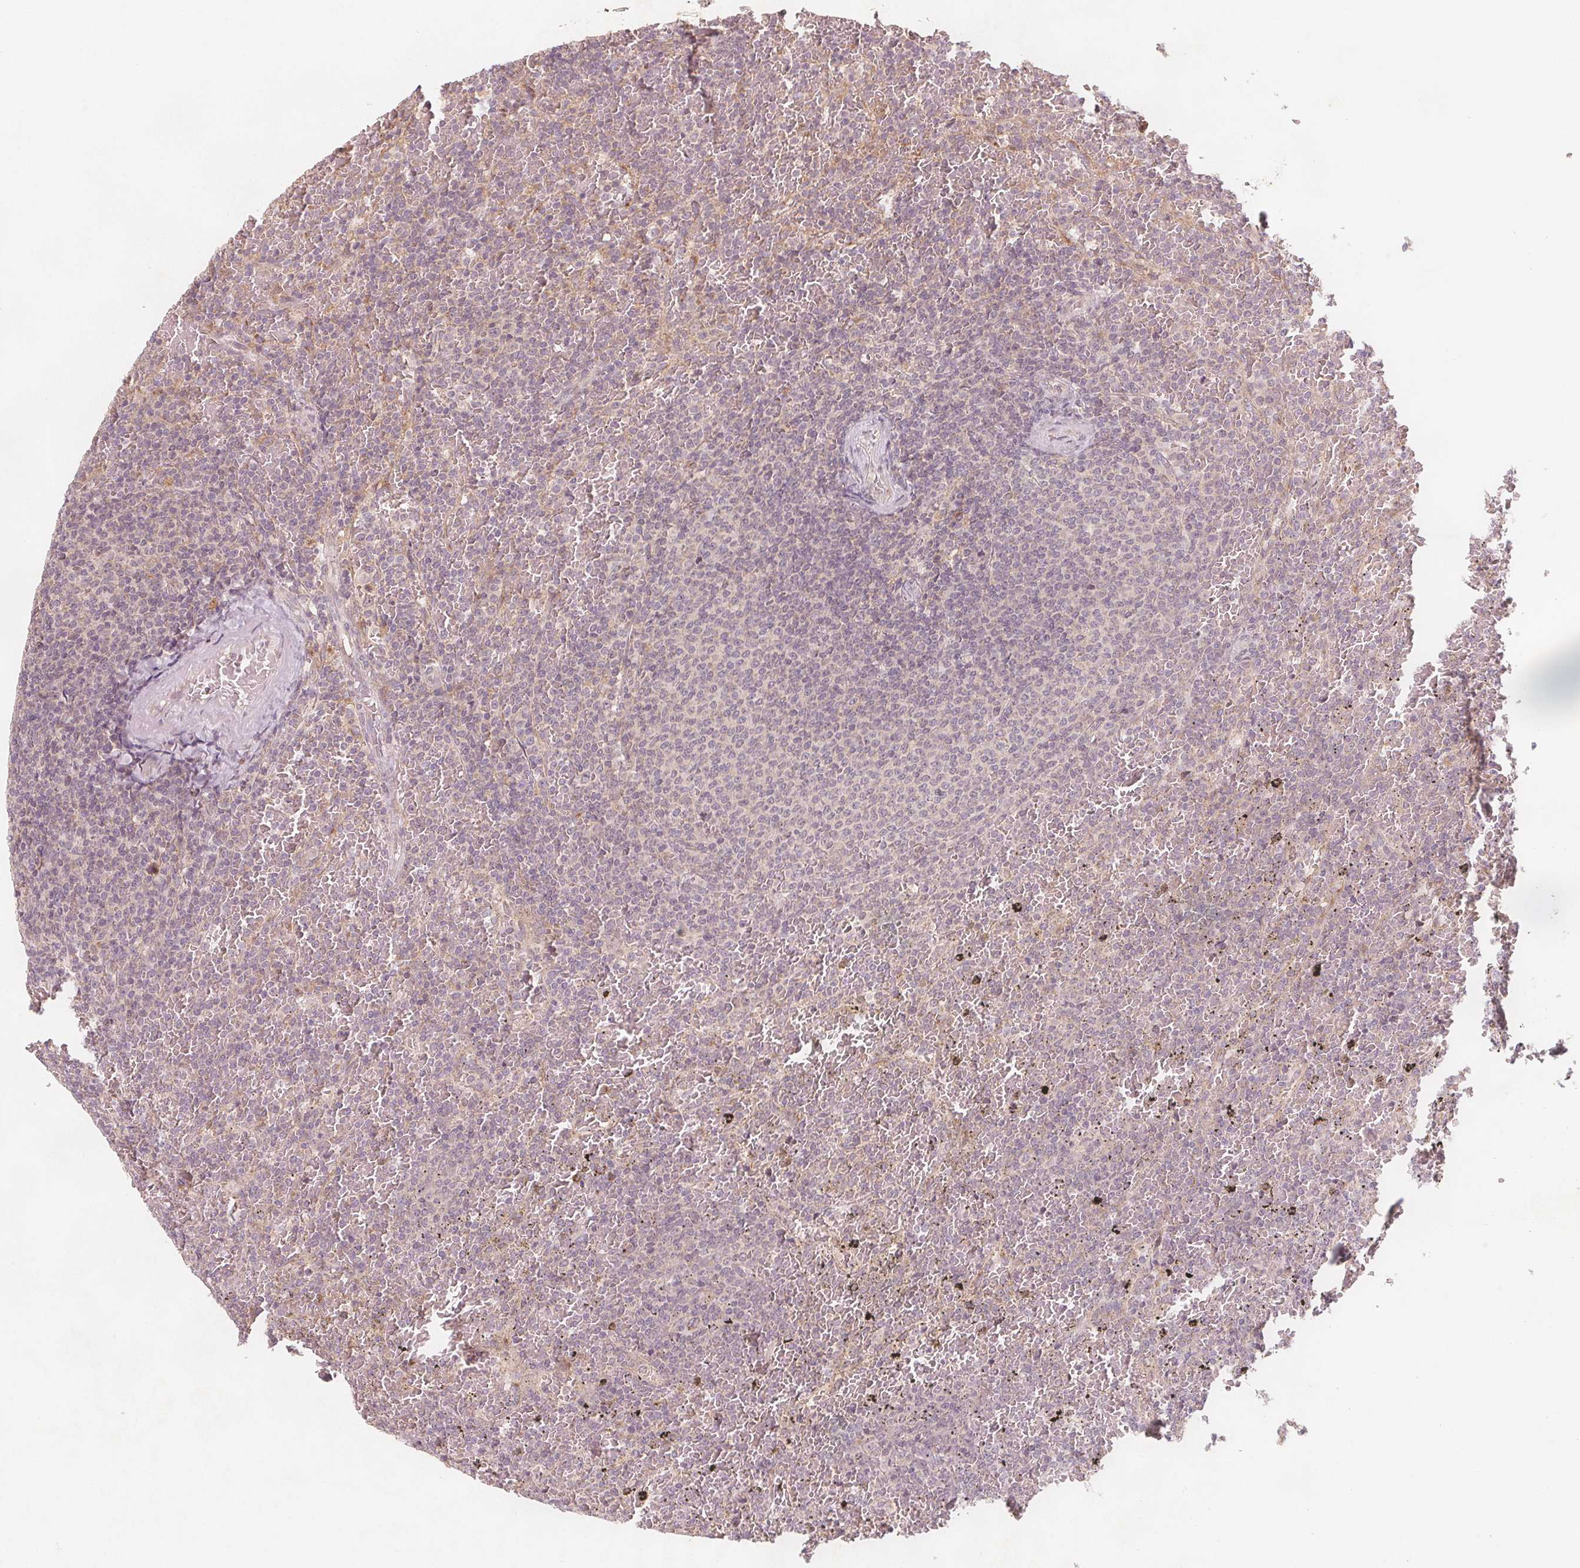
{"staining": {"intensity": "negative", "quantity": "none", "location": "none"}, "tissue": "lymphoma", "cell_type": "Tumor cells", "image_type": "cancer", "snomed": [{"axis": "morphology", "description": "Malignant lymphoma, non-Hodgkin's type, Low grade"}, {"axis": "topography", "description": "Spleen"}], "caption": "IHC micrograph of neoplastic tissue: low-grade malignant lymphoma, non-Hodgkin's type stained with DAB (3,3'-diaminobenzidine) reveals no significant protein expression in tumor cells. (Brightfield microscopy of DAB IHC at high magnification).", "gene": "NCSTN", "patient": {"sex": "female", "age": 77}}